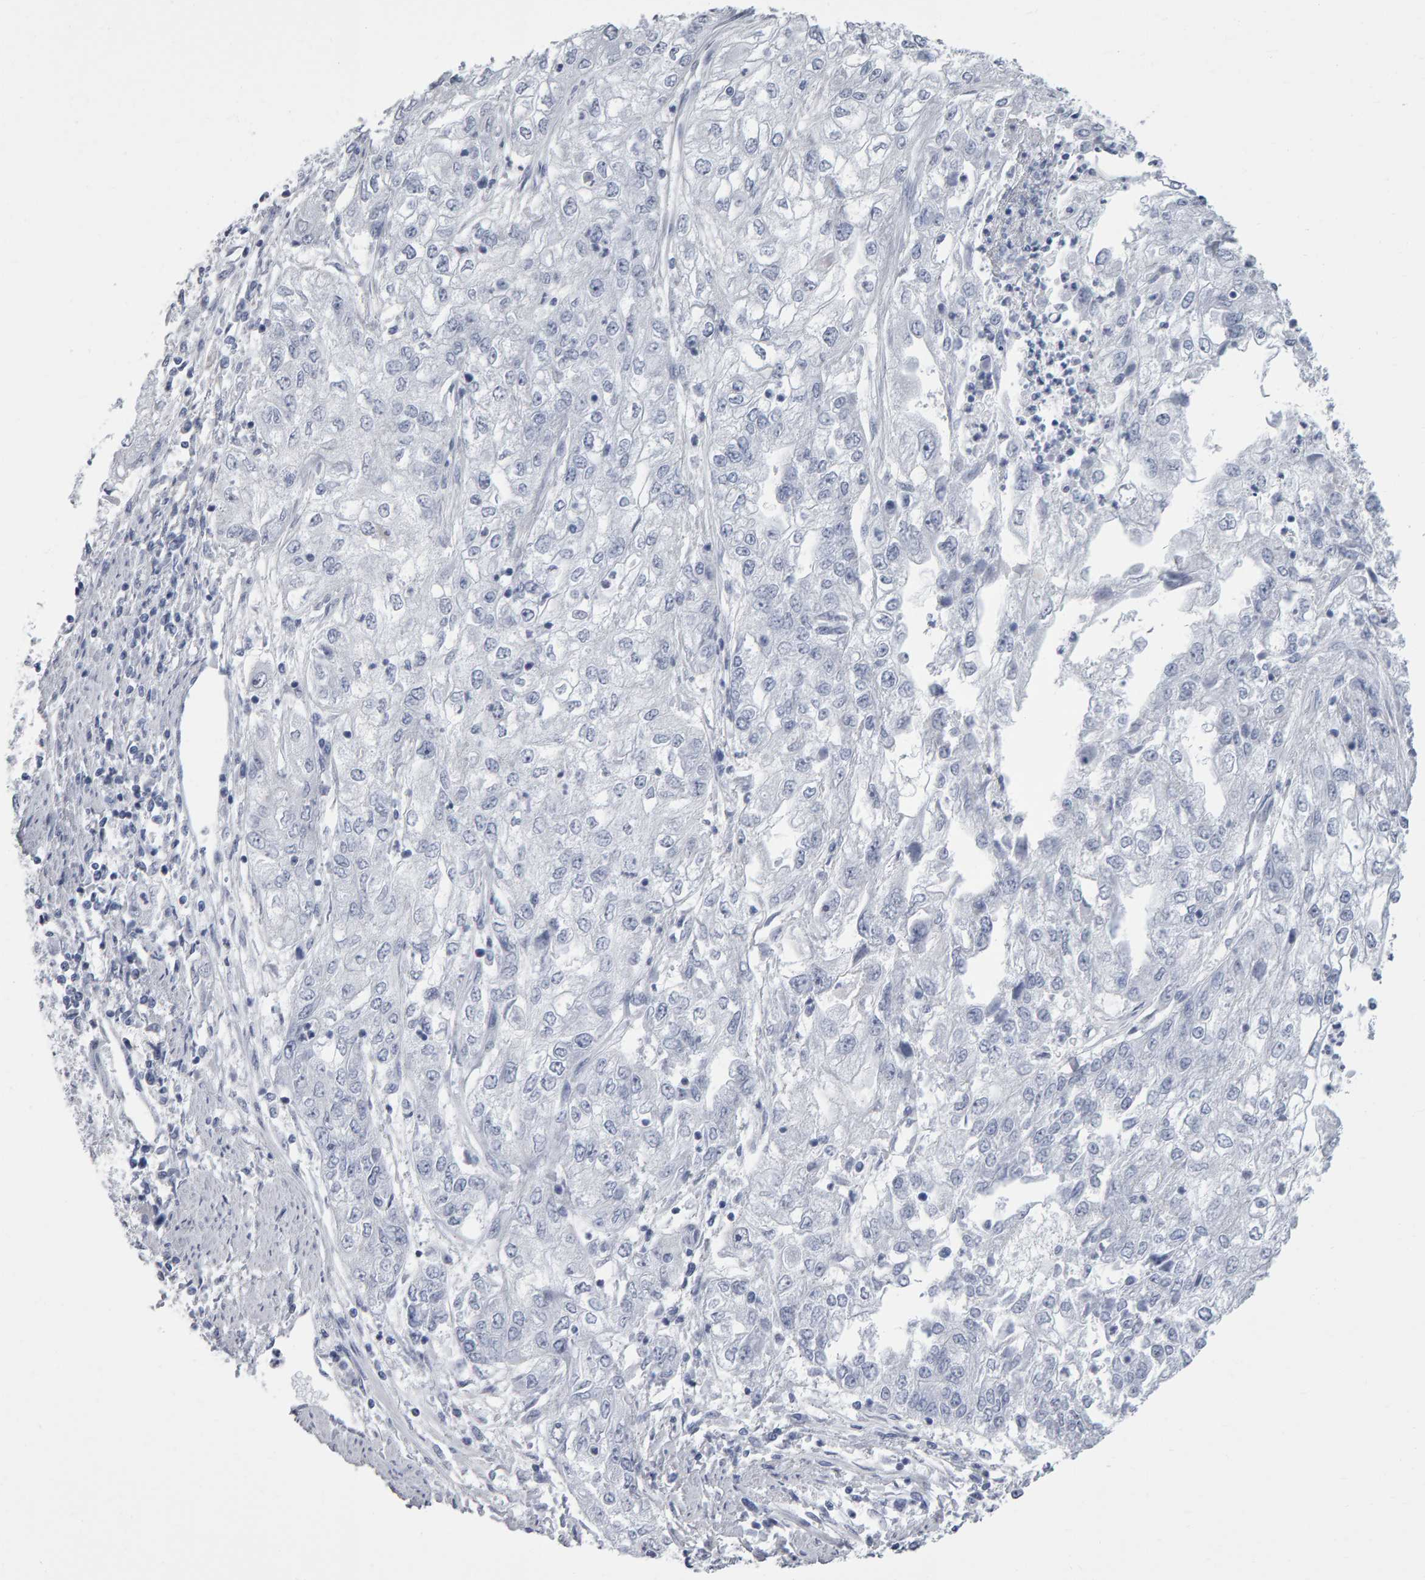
{"staining": {"intensity": "negative", "quantity": "none", "location": "none"}, "tissue": "endometrial cancer", "cell_type": "Tumor cells", "image_type": "cancer", "snomed": [{"axis": "morphology", "description": "Adenocarcinoma, NOS"}, {"axis": "topography", "description": "Endometrium"}], "caption": "A histopathology image of human endometrial cancer (adenocarcinoma) is negative for staining in tumor cells. Nuclei are stained in blue.", "gene": "NCDN", "patient": {"sex": "female", "age": 49}}